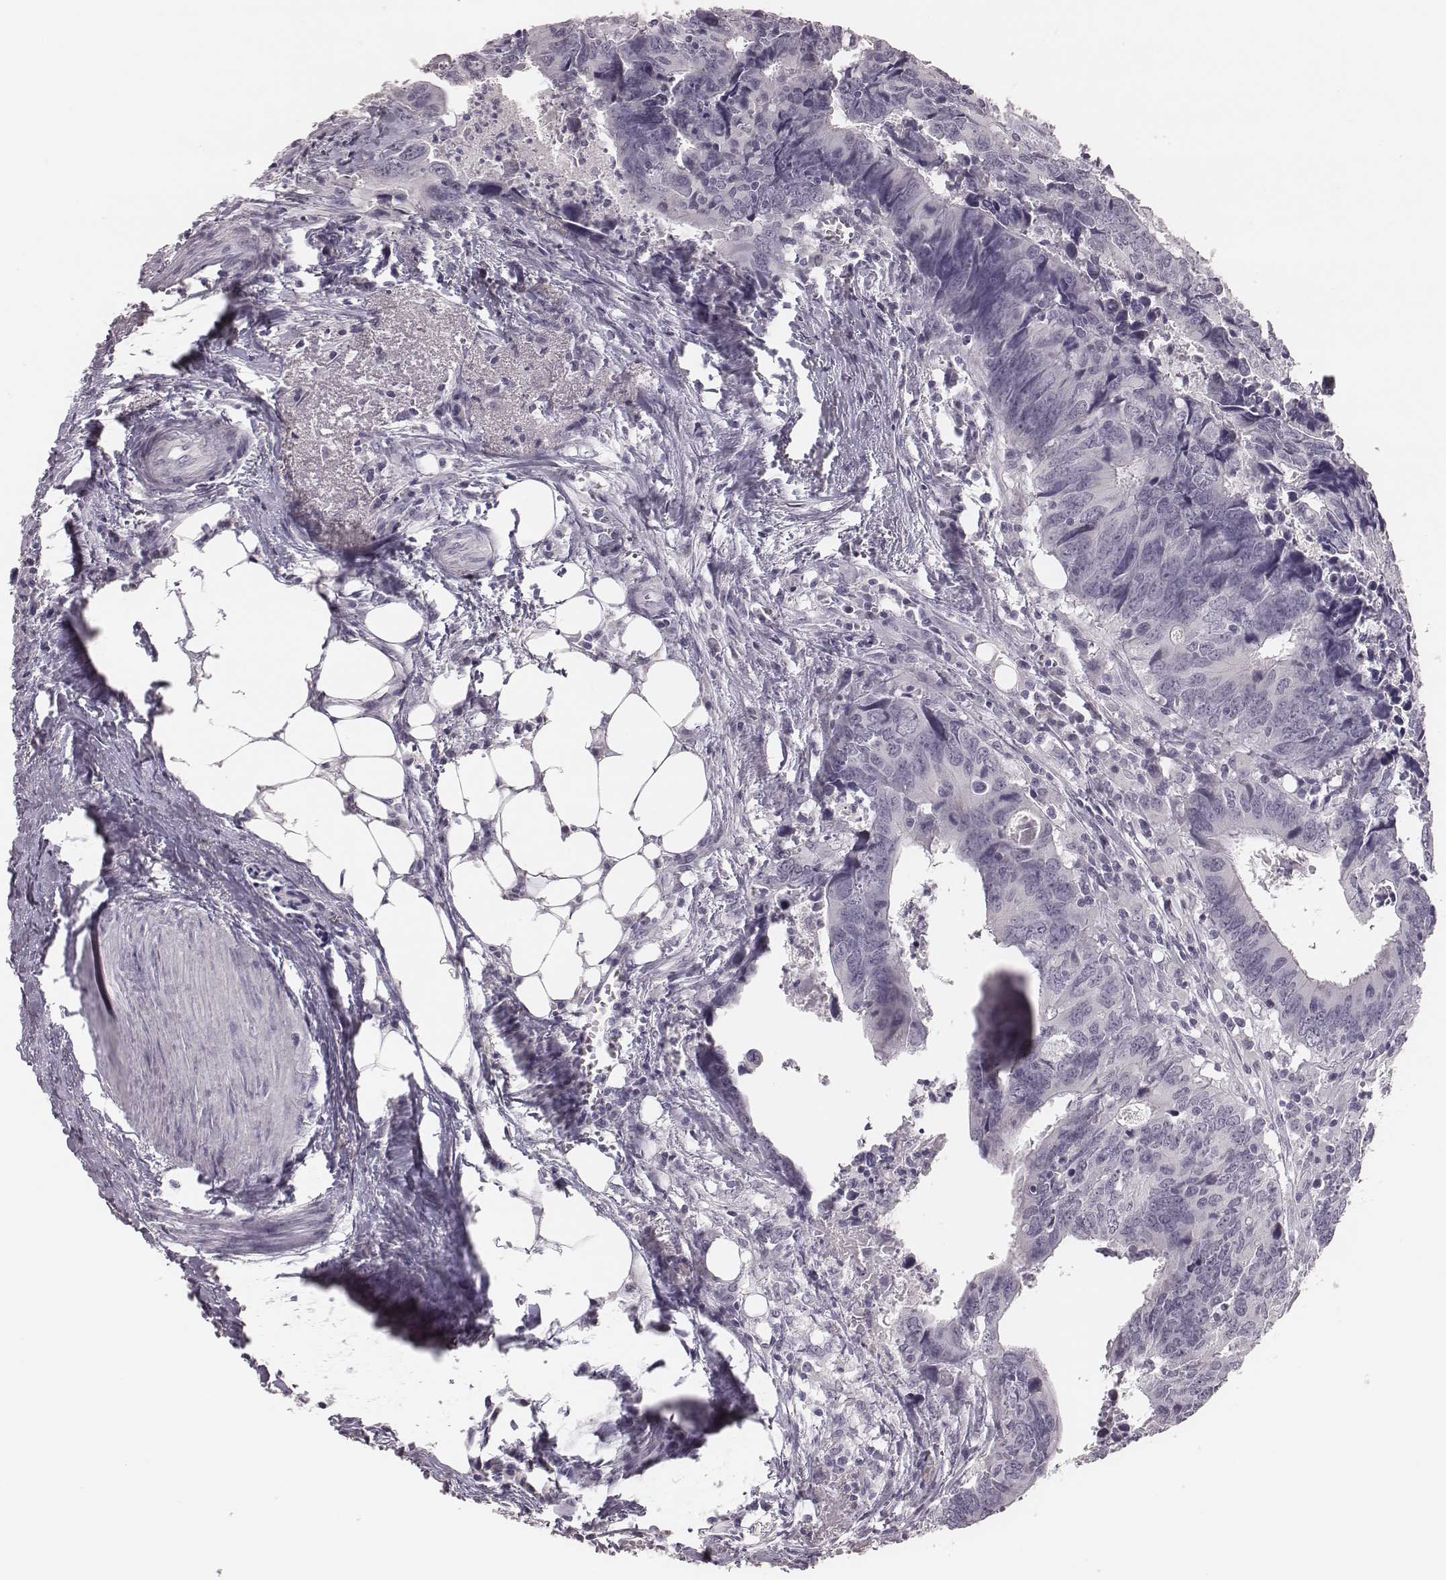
{"staining": {"intensity": "negative", "quantity": "none", "location": "none"}, "tissue": "colorectal cancer", "cell_type": "Tumor cells", "image_type": "cancer", "snomed": [{"axis": "morphology", "description": "Adenocarcinoma, NOS"}, {"axis": "topography", "description": "Colon"}], "caption": "Immunohistochemistry (IHC) photomicrograph of neoplastic tissue: colorectal cancer (adenocarcinoma) stained with DAB (3,3'-diaminobenzidine) demonstrates no significant protein expression in tumor cells.", "gene": "CSHL1", "patient": {"sex": "female", "age": 82}}